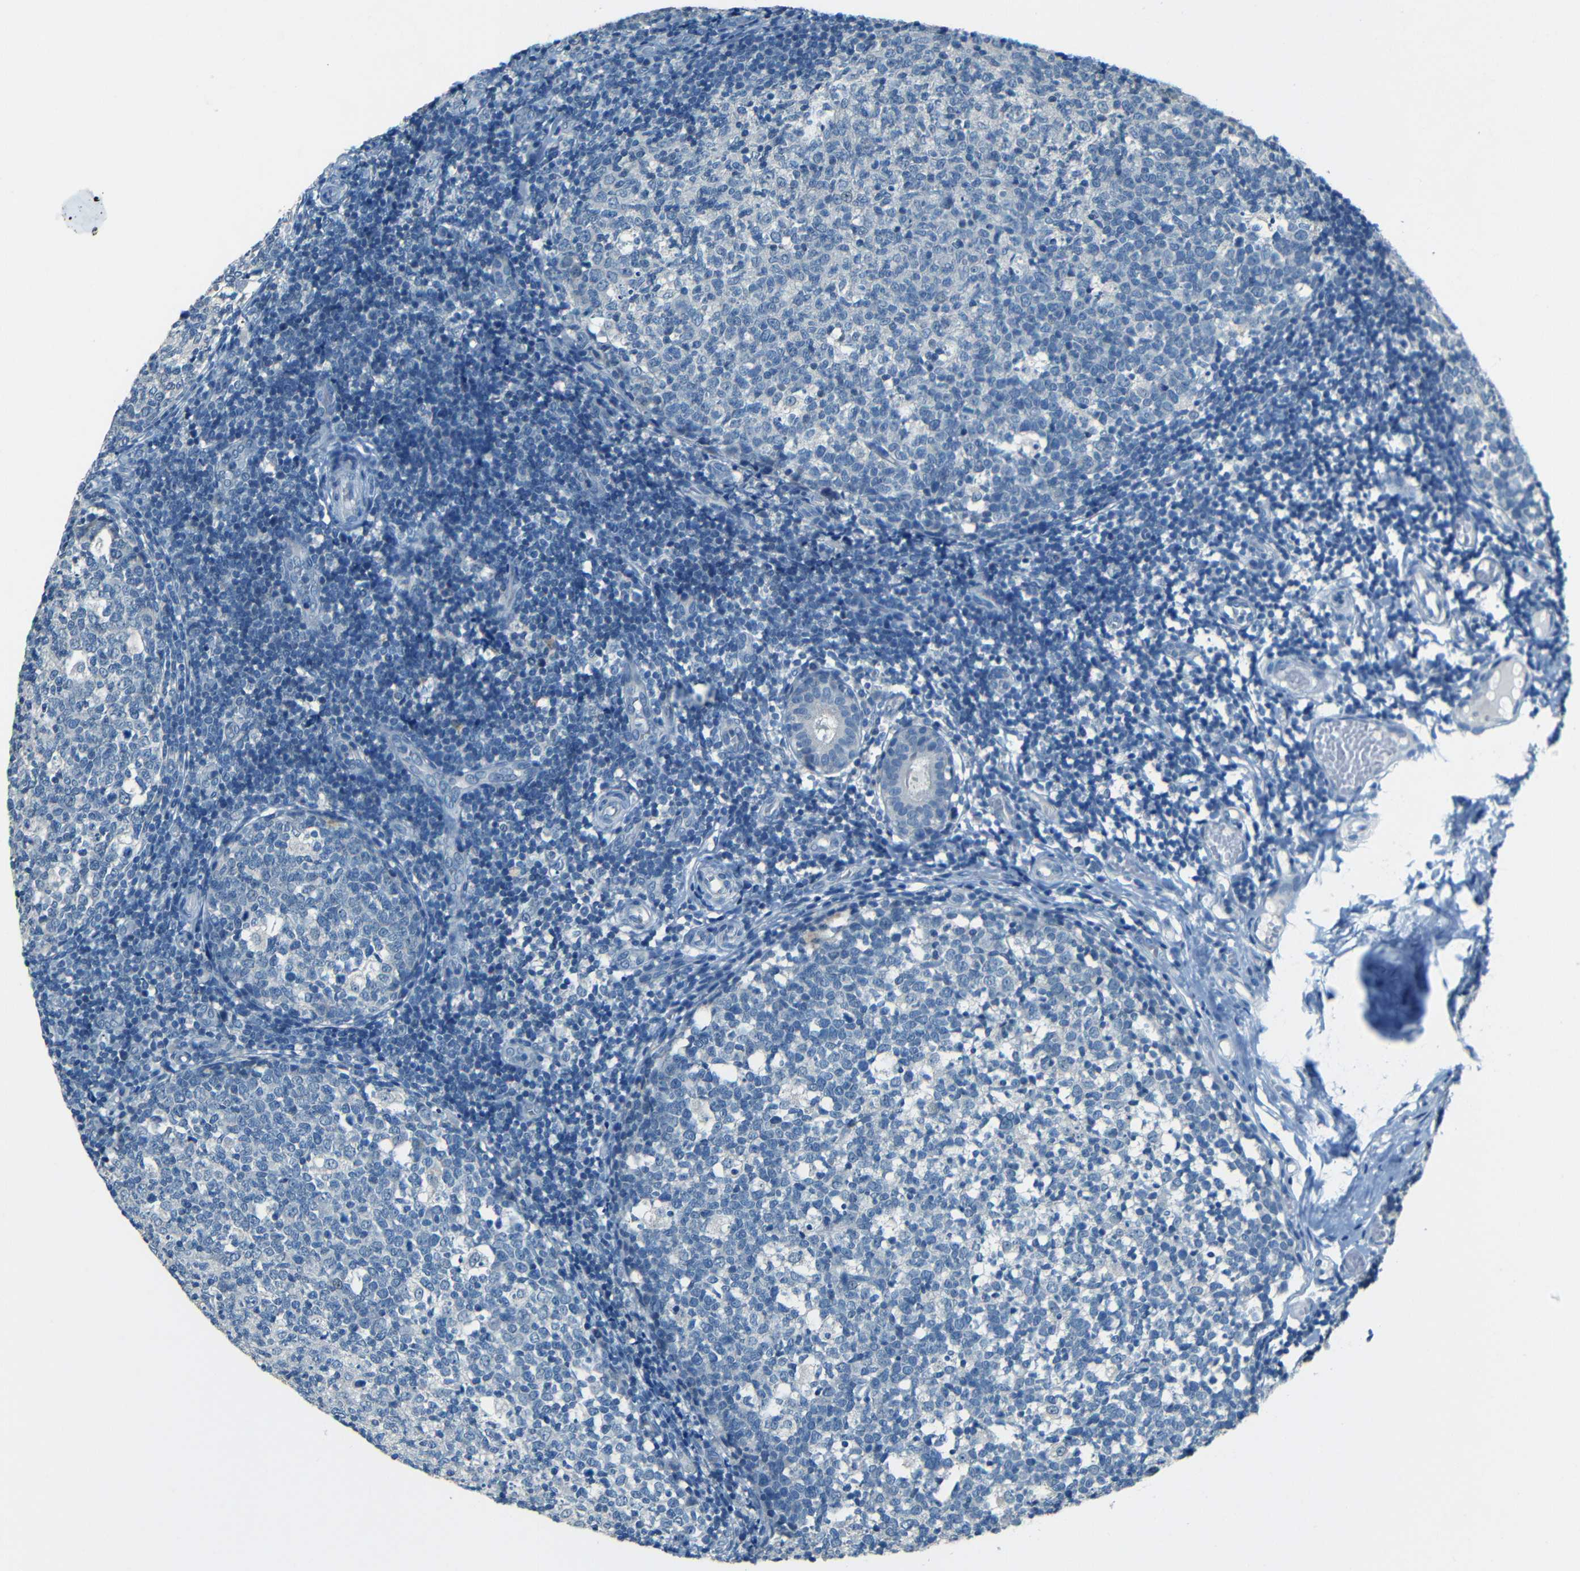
{"staining": {"intensity": "negative", "quantity": "none", "location": "none"}, "tissue": "tonsil", "cell_type": "Germinal center cells", "image_type": "normal", "snomed": [{"axis": "morphology", "description": "Normal tissue, NOS"}, {"axis": "topography", "description": "Tonsil"}], "caption": "Photomicrograph shows no protein positivity in germinal center cells of benign tonsil.", "gene": "ZMAT1", "patient": {"sex": "female", "age": 19}}